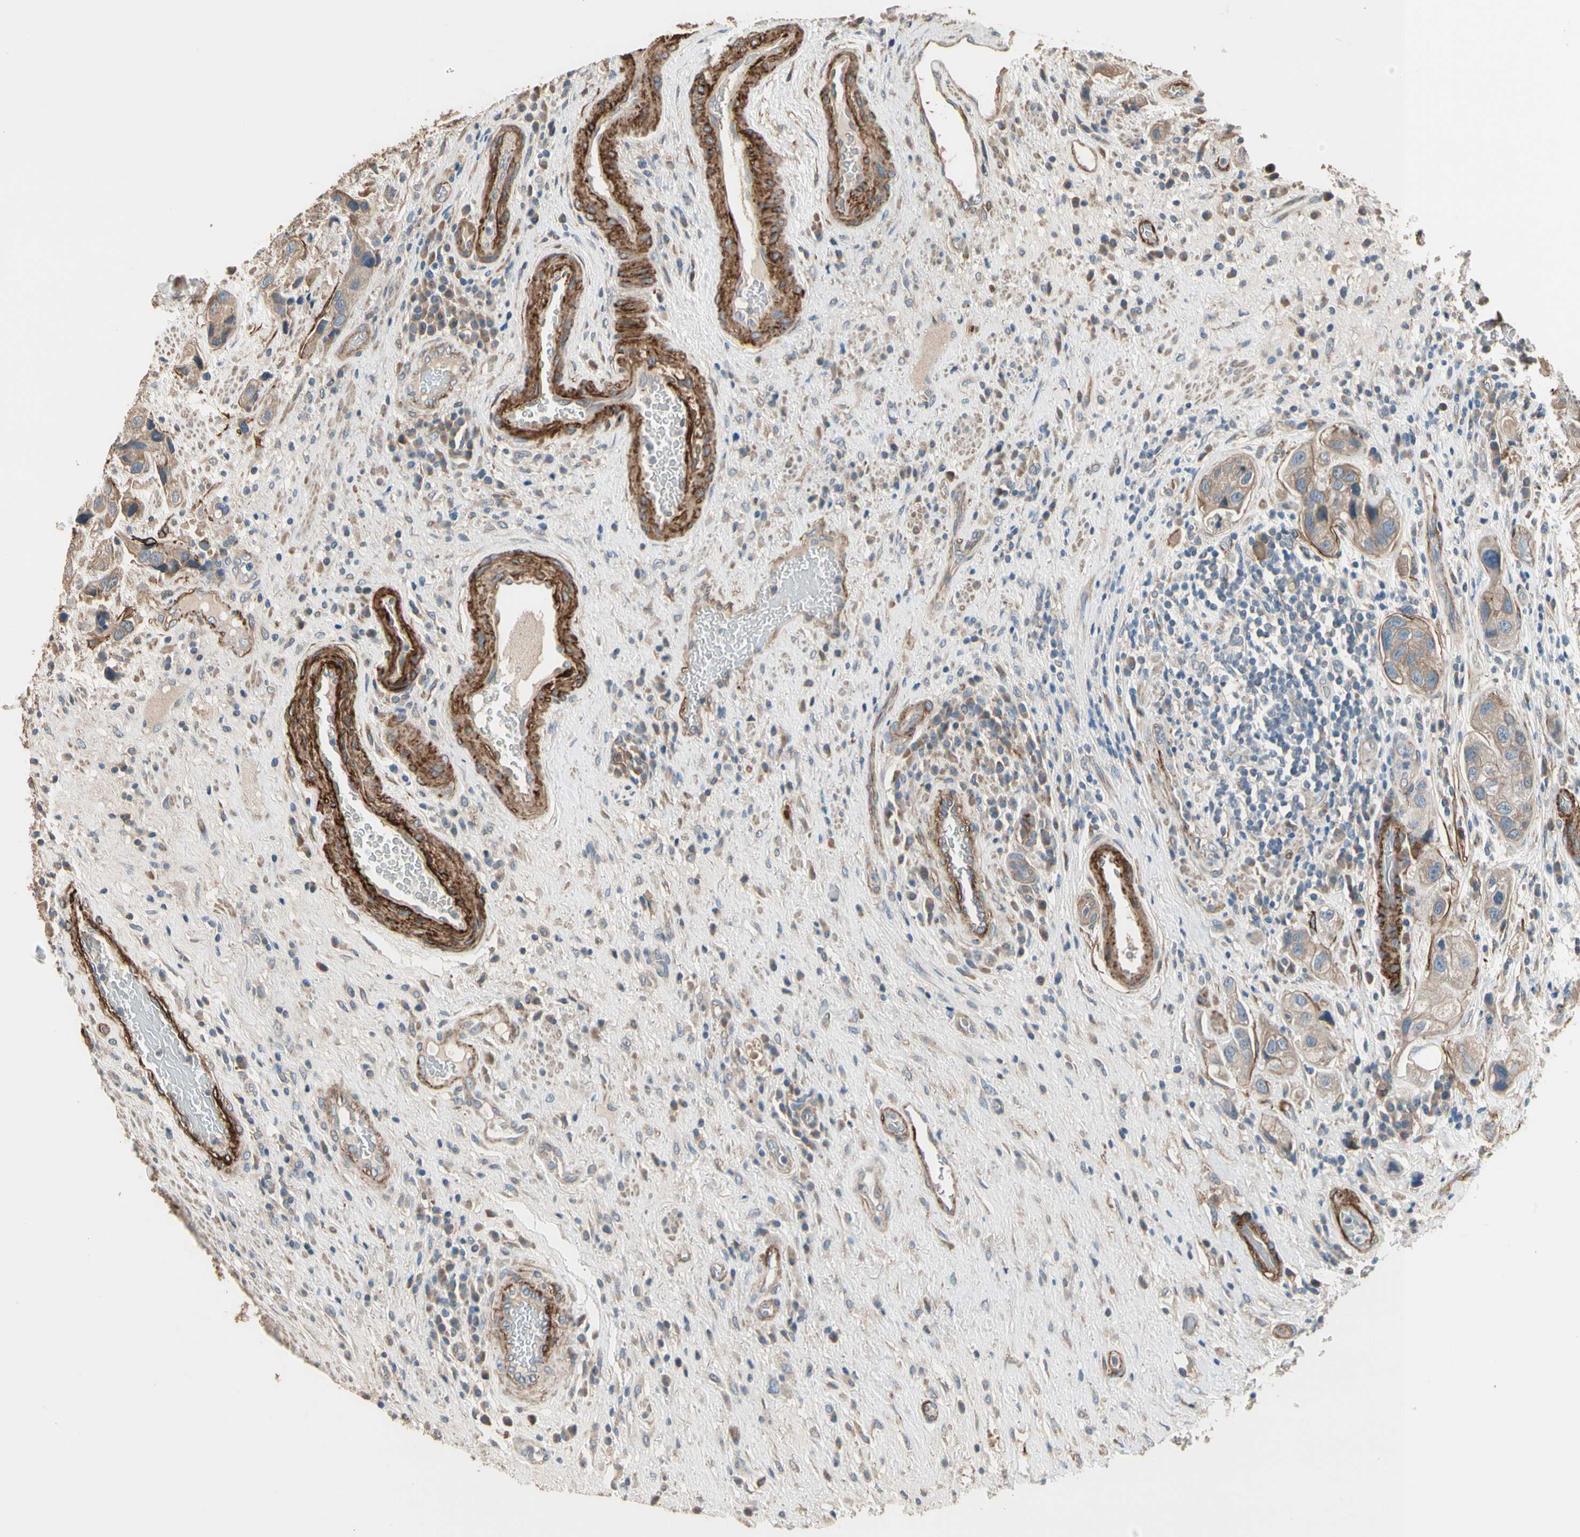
{"staining": {"intensity": "weak", "quantity": ">75%", "location": "cytoplasmic/membranous"}, "tissue": "urothelial cancer", "cell_type": "Tumor cells", "image_type": "cancer", "snomed": [{"axis": "morphology", "description": "Urothelial carcinoma, High grade"}, {"axis": "topography", "description": "Urinary bladder"}], "caption": "Tumor cells demonstrate weak cytoplasmic/membranous positivity in about >75% of cells in urothelial carcinoma (high-grade). (DAB = brown stain, brightfield microscopy at high magnification).", "gene": "SUSD2", "patient": {"sex": "female", "age": 64}}